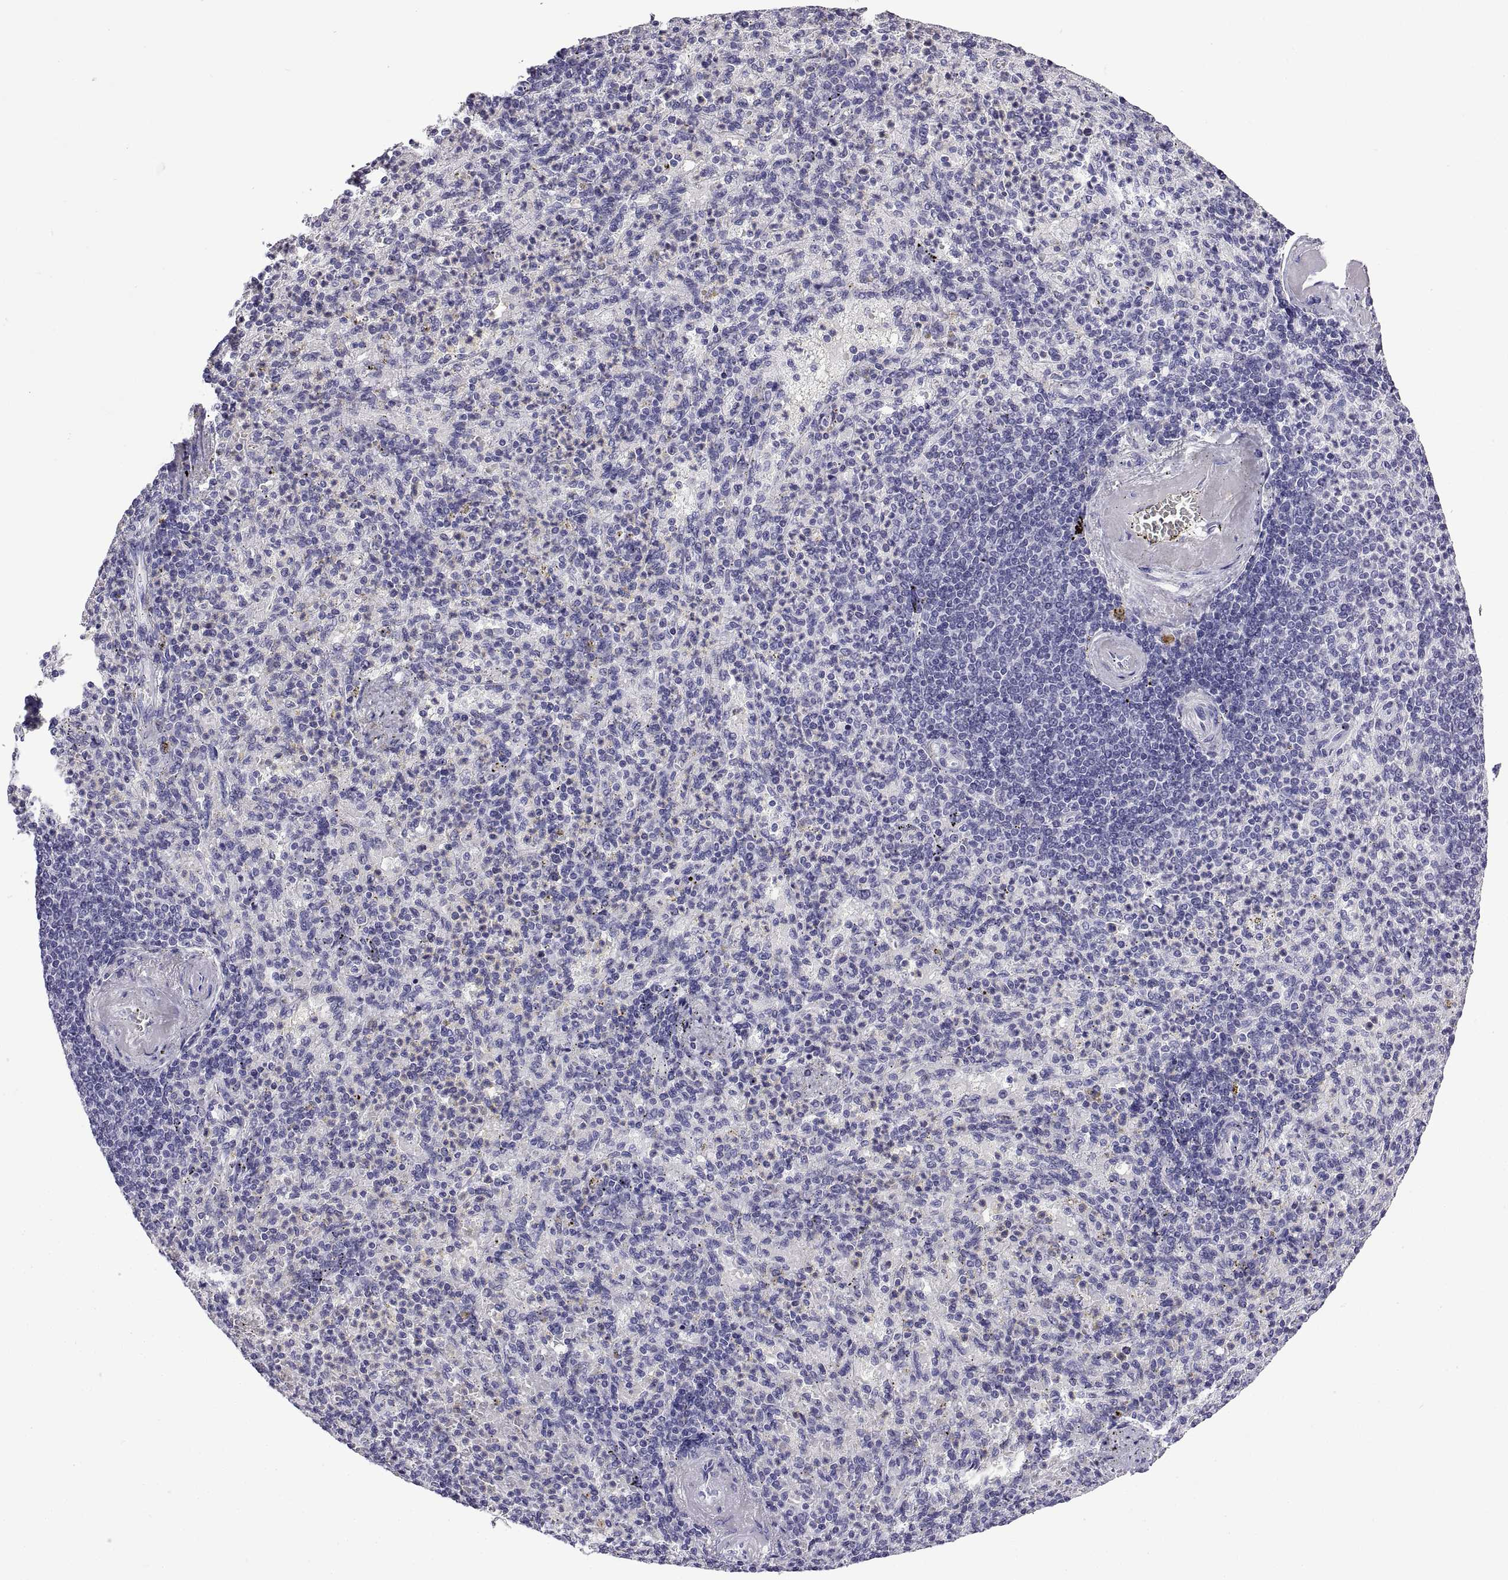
{"staining": {"intensity": "negative", "quantity": "none", "location": "none"}, "tissue": "spleen", "cell_type": "Cells in red pulp", "image_type": "normal", "snomed": [{"axis": "morphology", "description": "Normal tissue, NOS"}, {"axis": "topography", "description": "Spleen"}], "caption": "Human spleen stained for a protein using IHC displays no staining in cells in red pulp.", "gene": "CRISP1", "patient": {"sex": "female", "age": 74}}